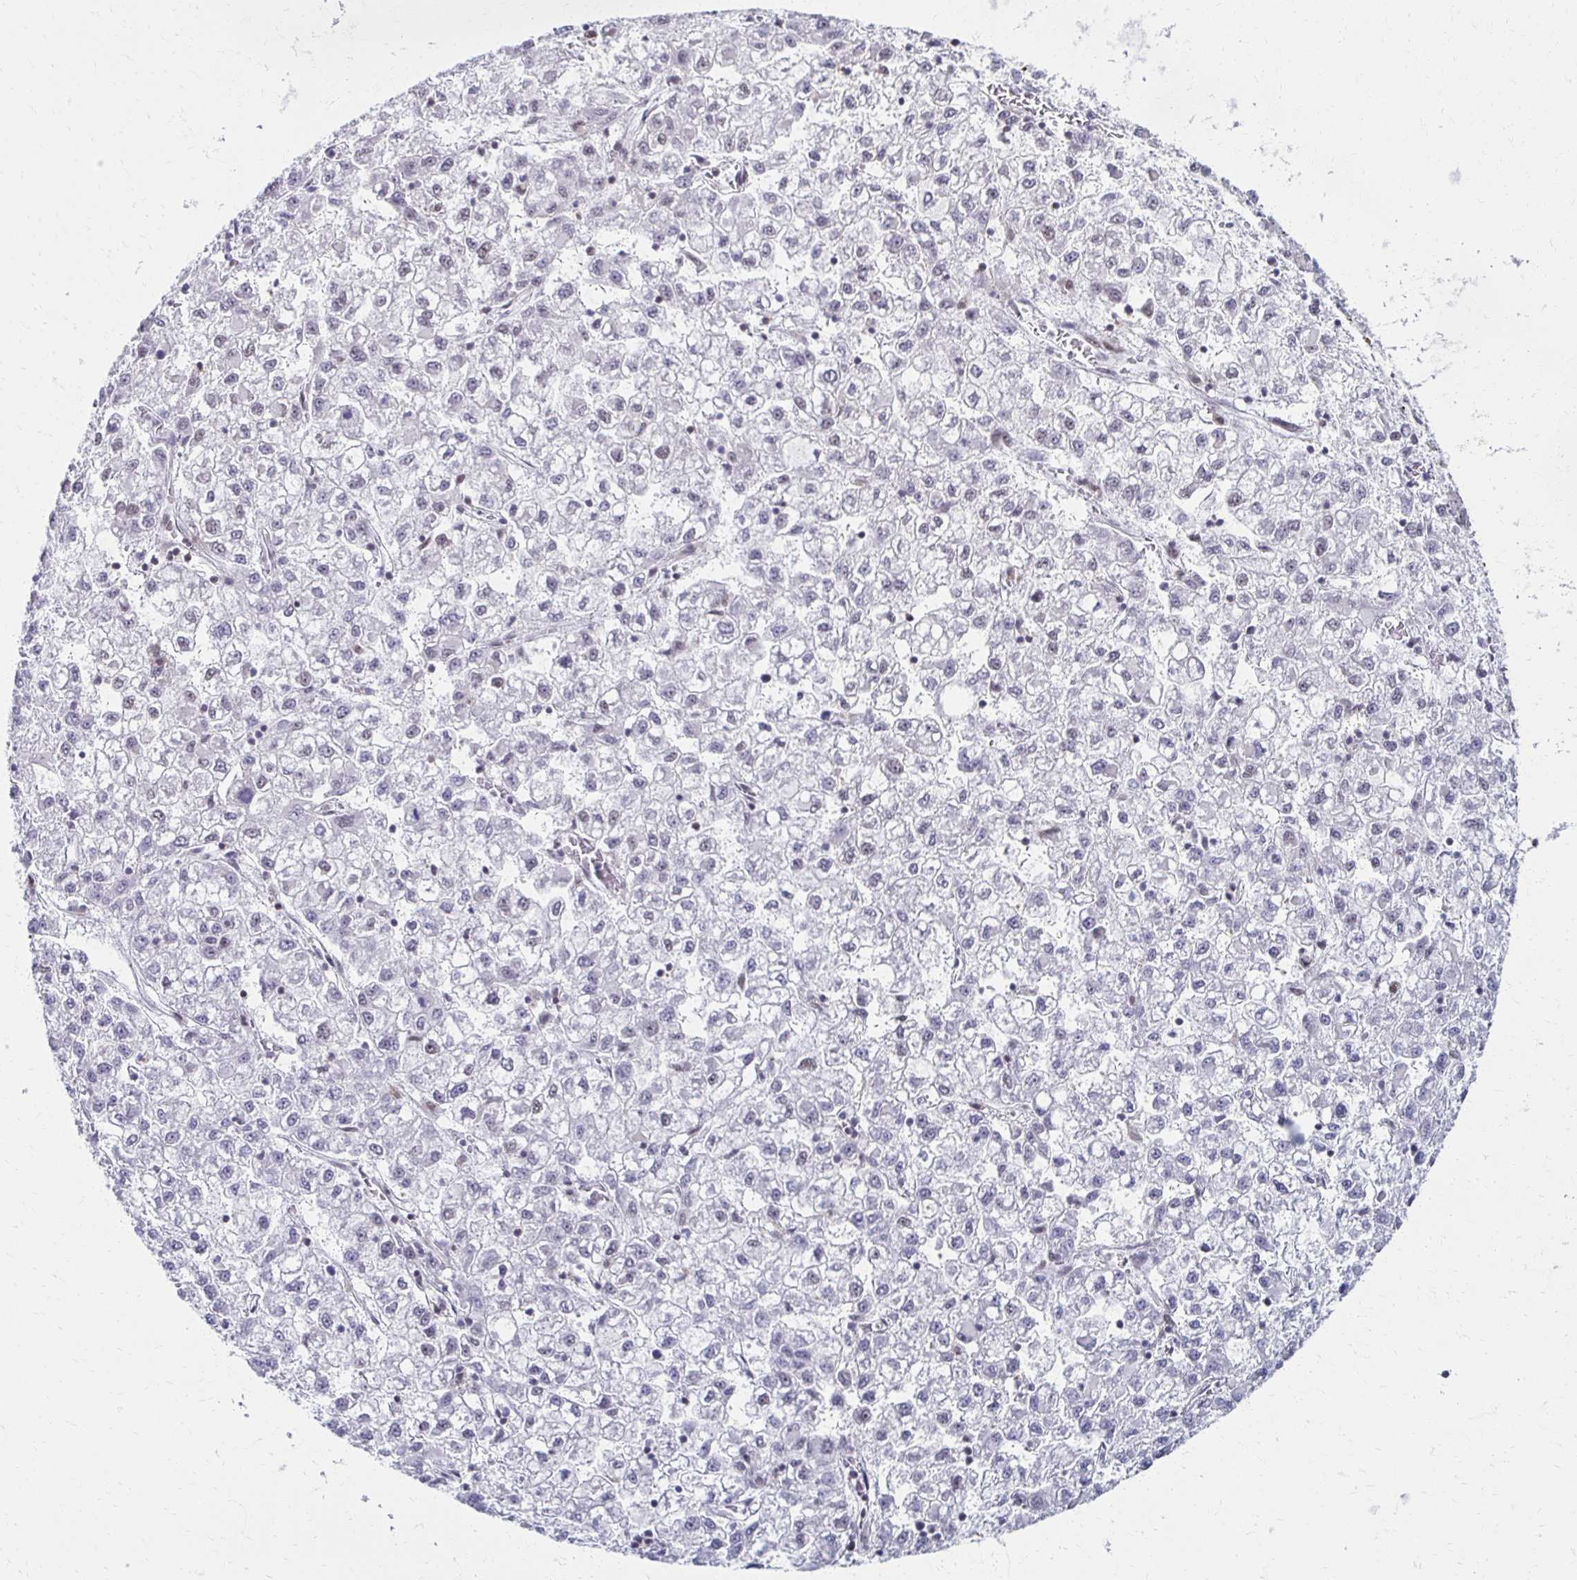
{"staining": {"intensity": "negative", "quantity": "none", "location": "none"}, "tissue": "liver cancer", "cell_type": "Tumor cells", "image_type": "cancer", "snomed": [{"axis": "morphology", "description": "Carcinoma, Hepatocellular, NOS"}, {"axis": "topography", "description": "Liver"}], "caption": "This micrograph is of liver cancer (hepatocellular carcinoma) stained with immunohistochemistry to label a protein in brown with the nuclei are counter-stained blue. There is no staining in tumor cells.", "gene": "IRF7", "patient": {"sex": "male", "age": 40}}